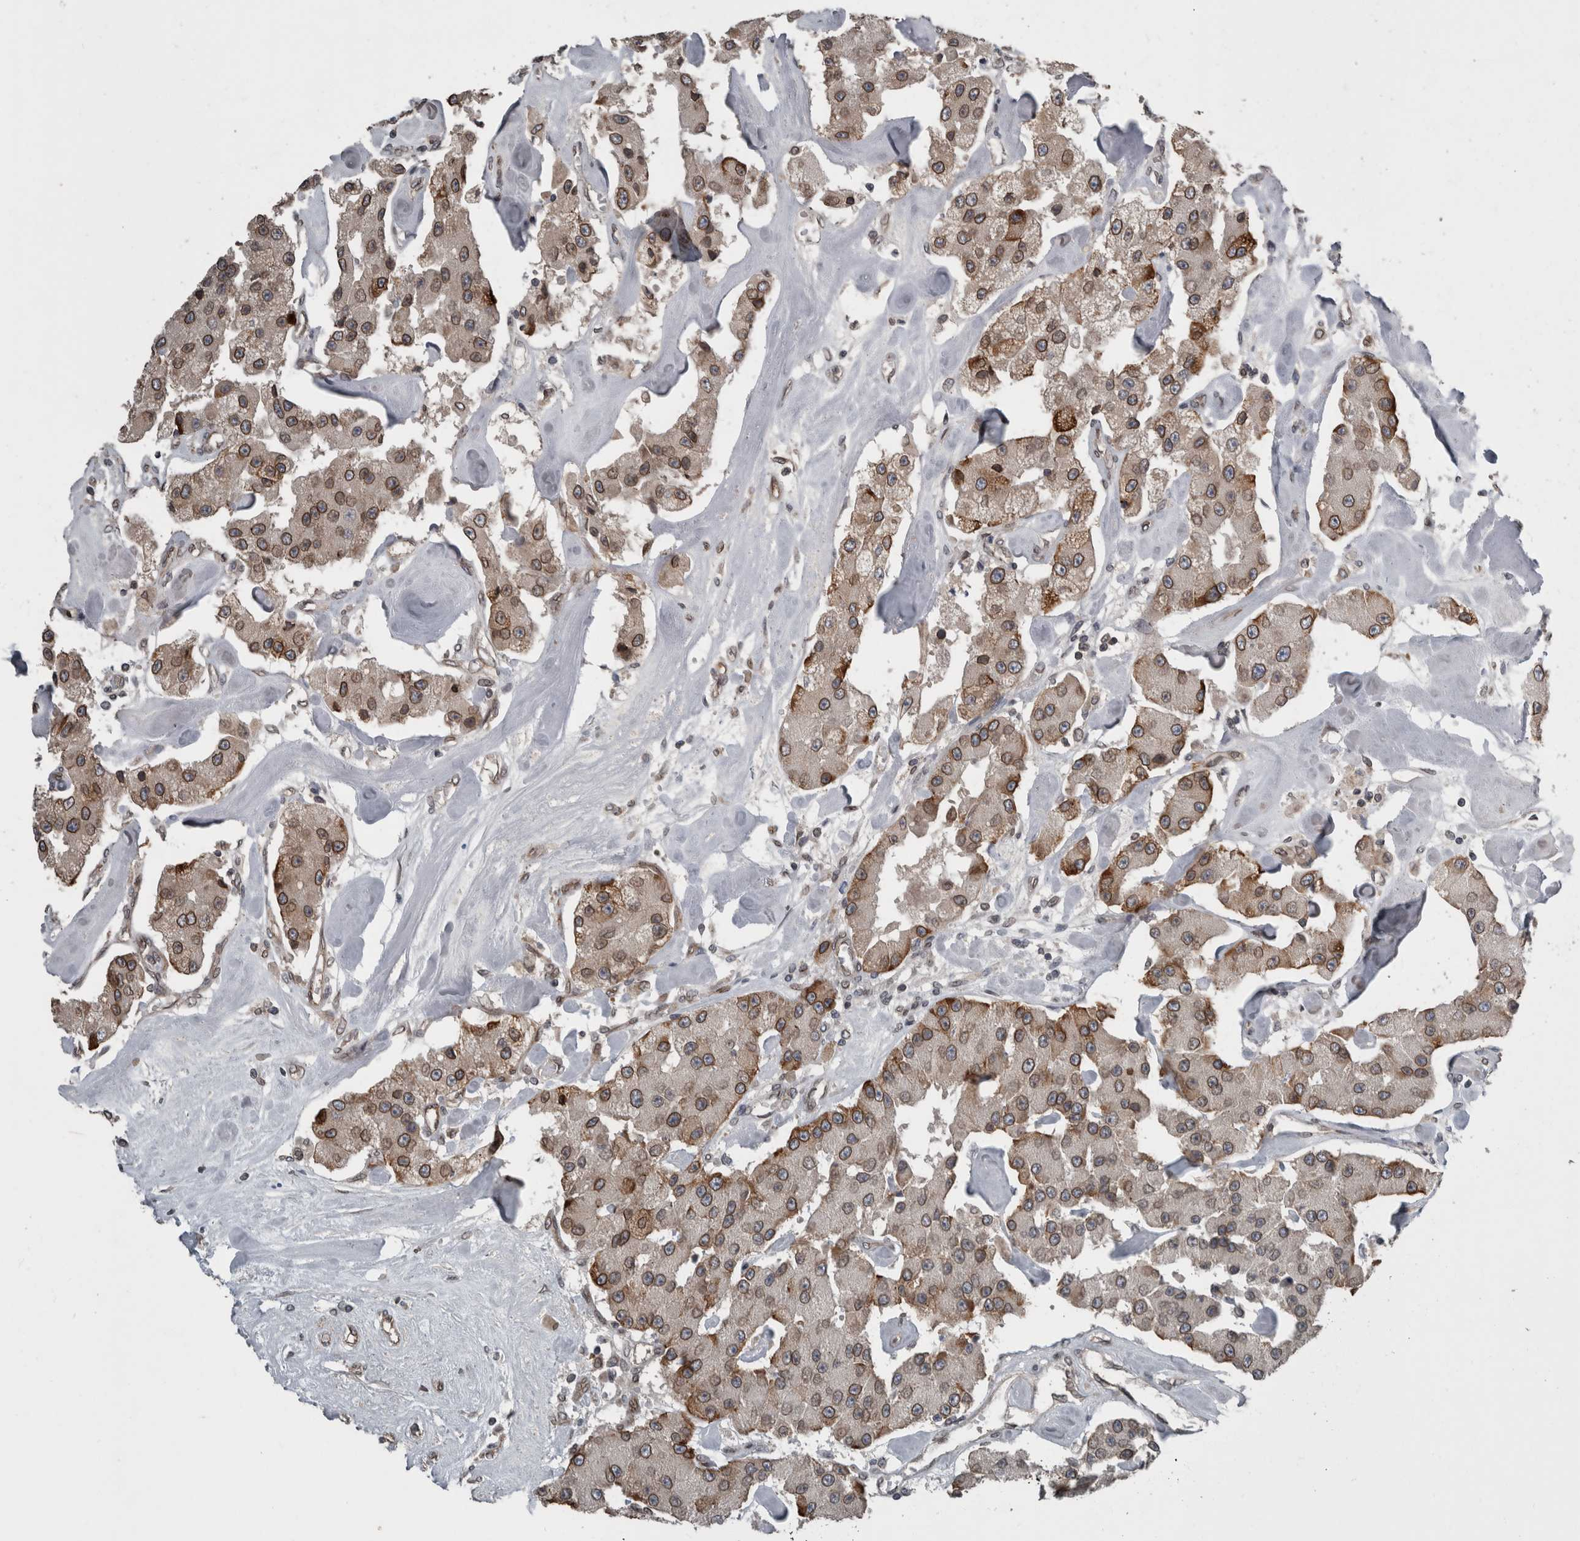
{"staining": {"intensity": "moderate", "quantity": ">75%", "location": "cytoplasmic/membranous,nuclear"}, "tissue": "carcinoid", "cell_type": "Tumor cells", "image_type": "cancer", "snomed": [{"axis": "morphology", "description": "Carcinoid, malignant, NOS"}, {"axis": "topography", "description": "Pancreas"}], "caption": "The histopathology image exhibits a brown stain indicating the presence of a protein in the cytoplasmic/membranous and nuclear of tumor cells in malignant carcinoid.", "gene": "RANBP2", "patient": {"sex": "male", "age": 41}}